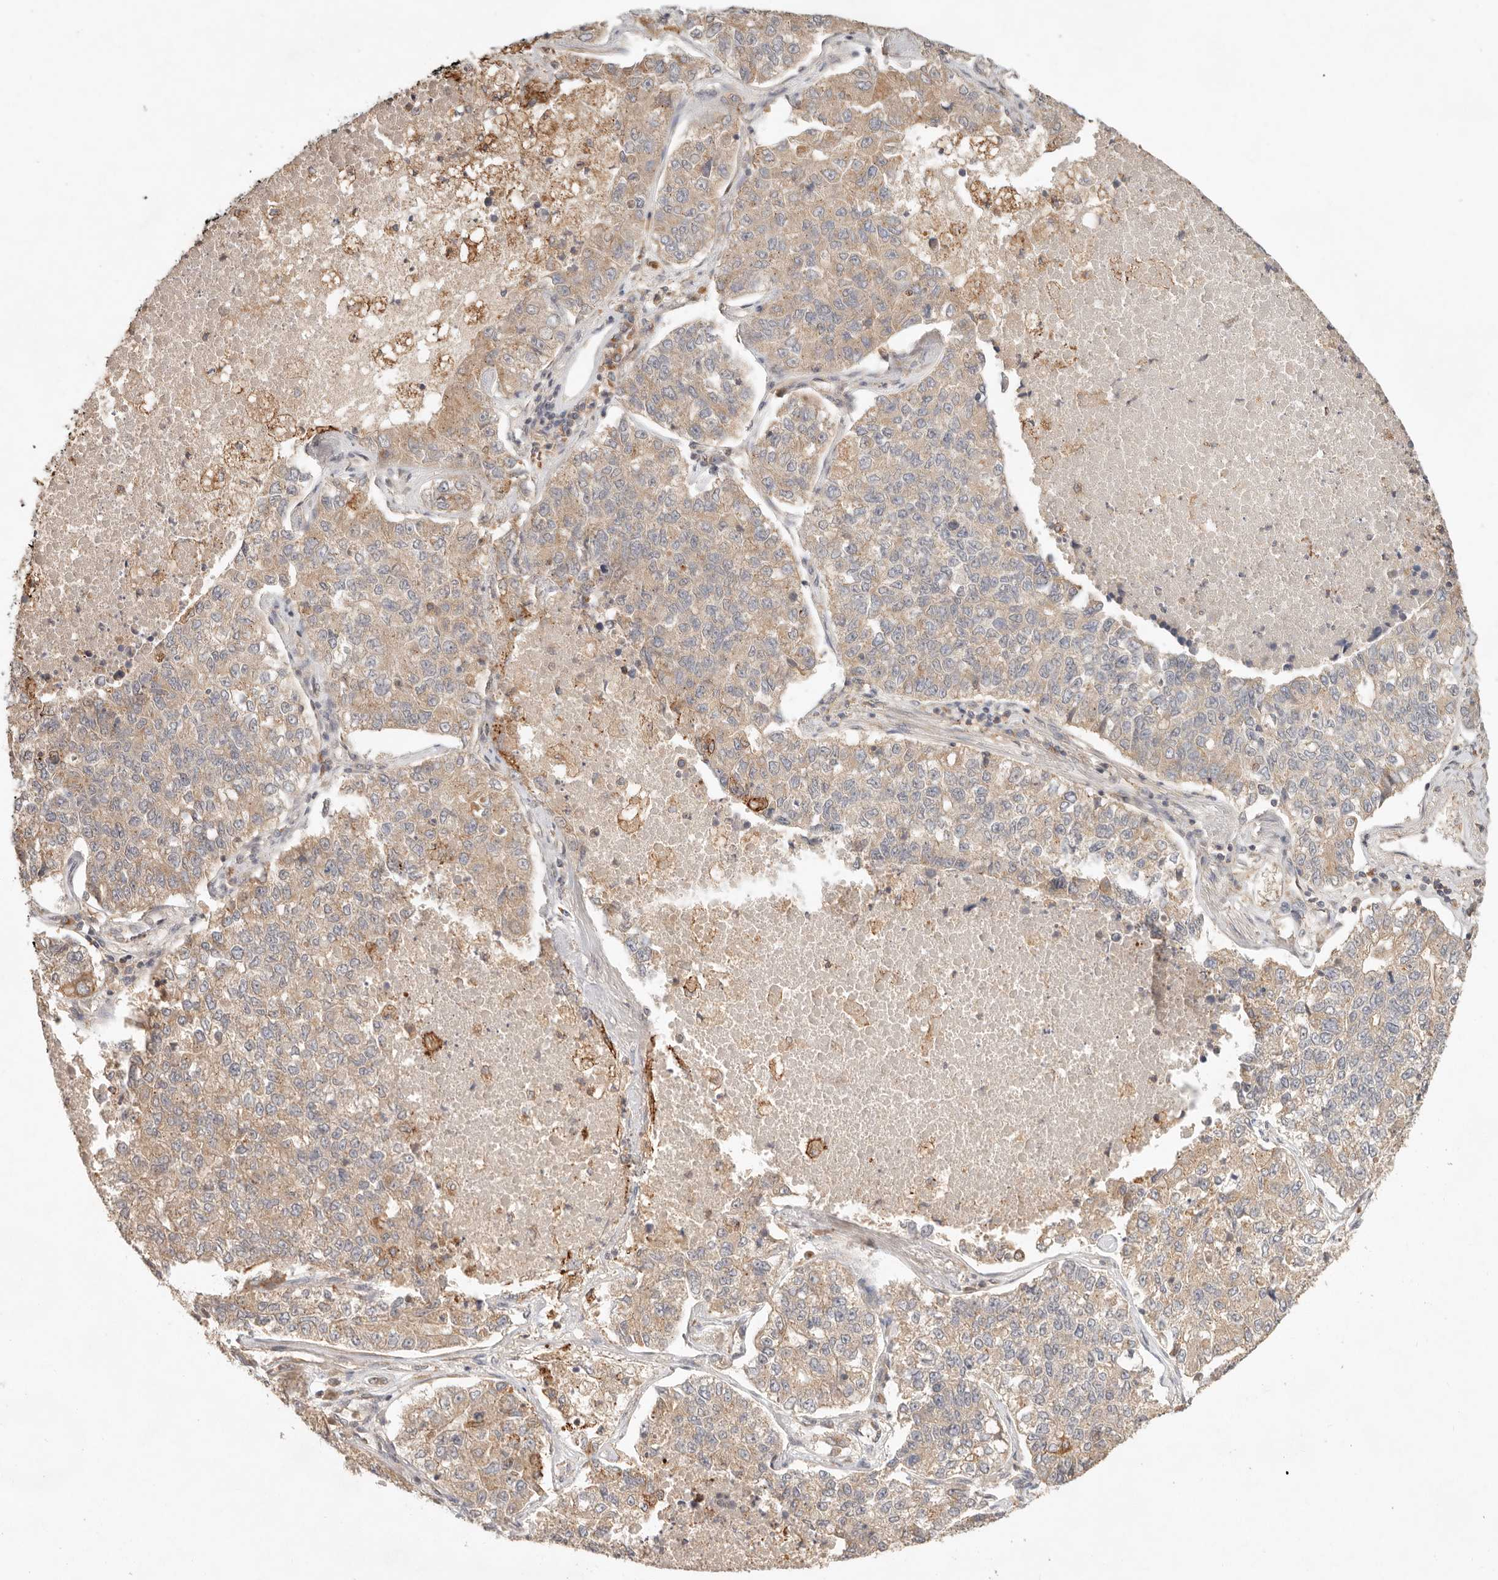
{"staining": {"intensity": "weak", "quantity": ">75%", "location": "cytoplasmic/membranous"}, "tissue": "lung cancer", "cell_type": "Tumor cells", "image_type": "cancer", "snomed": [{"axis": "morphology", "description": "Adenocarcinoma, NOS"}, {"axis": "topography", "description": "Lung"}], "caption": "Protein analysis of lung cancer (adenocarcinoma) tissue shows weak cytoplasmic/membranous staining in about >75% of tumor cells. The staining is performed using DAB brown chromogen to label protein expression. The nuclei are counter-stained blue using hematoxylin.", "gene": "HECTD3", "patient": {"sex": "male", "age": 49}}